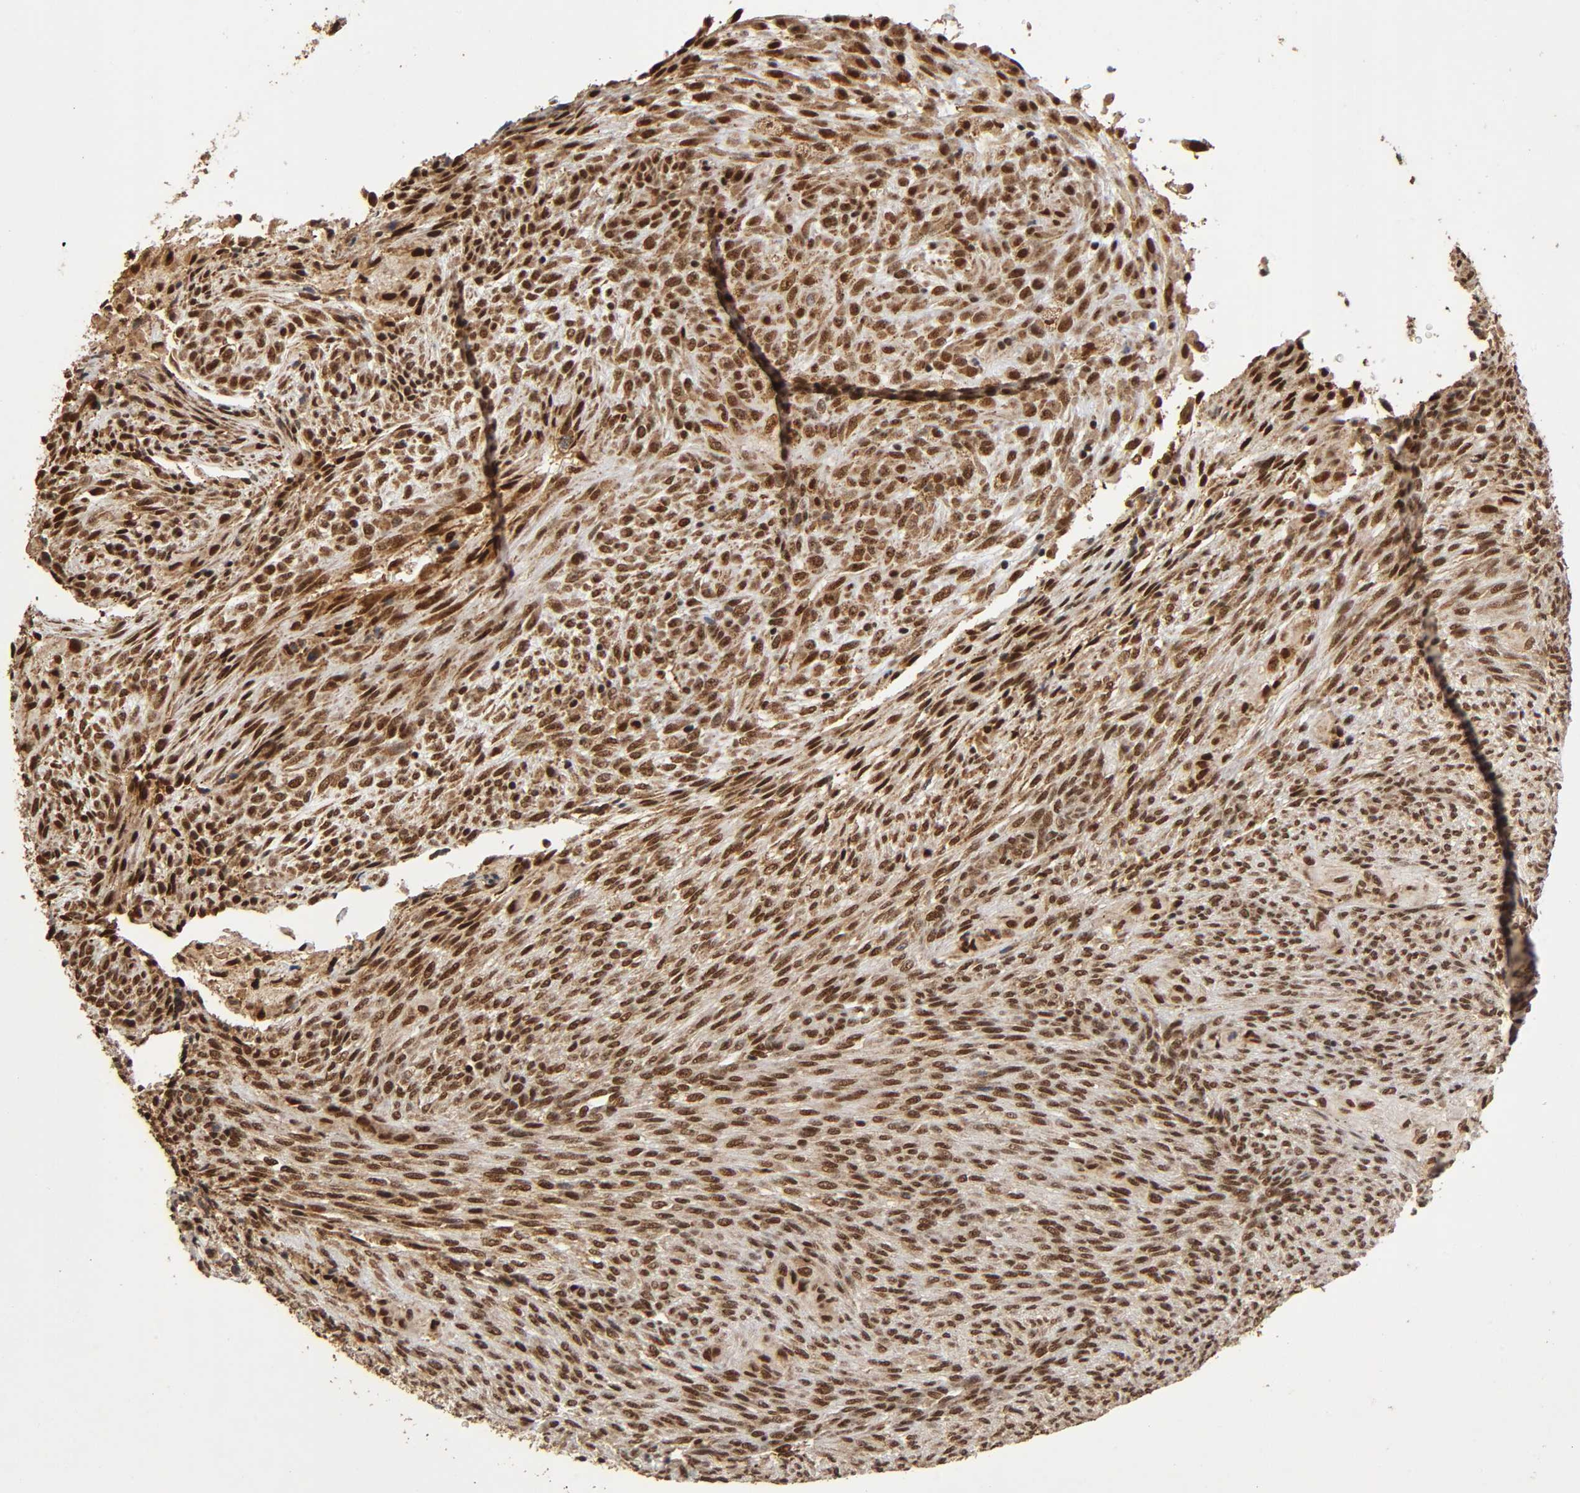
{"staining": {"intensity": "strong", "quantity": ">75%", "location": "cytoplasmic/membranous,nuclear"}, "tissue": "glioma", "cell_type": "Tumor cells", "image_type": "cancer", "snomed": [{"axis": "morphology", "description": "Glioma, malignant, High grade"}, {"axis": "topography", "description": "Cerebral cortex"}], "caption": "IHC image of neoplastic tissue: glioma stained using immunohistochemistry demonstrates high levels of strong protein expression localized specifically in the cytoplasmic/membranous and nuclear of tumor cells, appearing as a cytoplasmic/membranous and nuclear brown color.", "gene": "RNF122", "patient": {"sex": "female", "age": 55}}